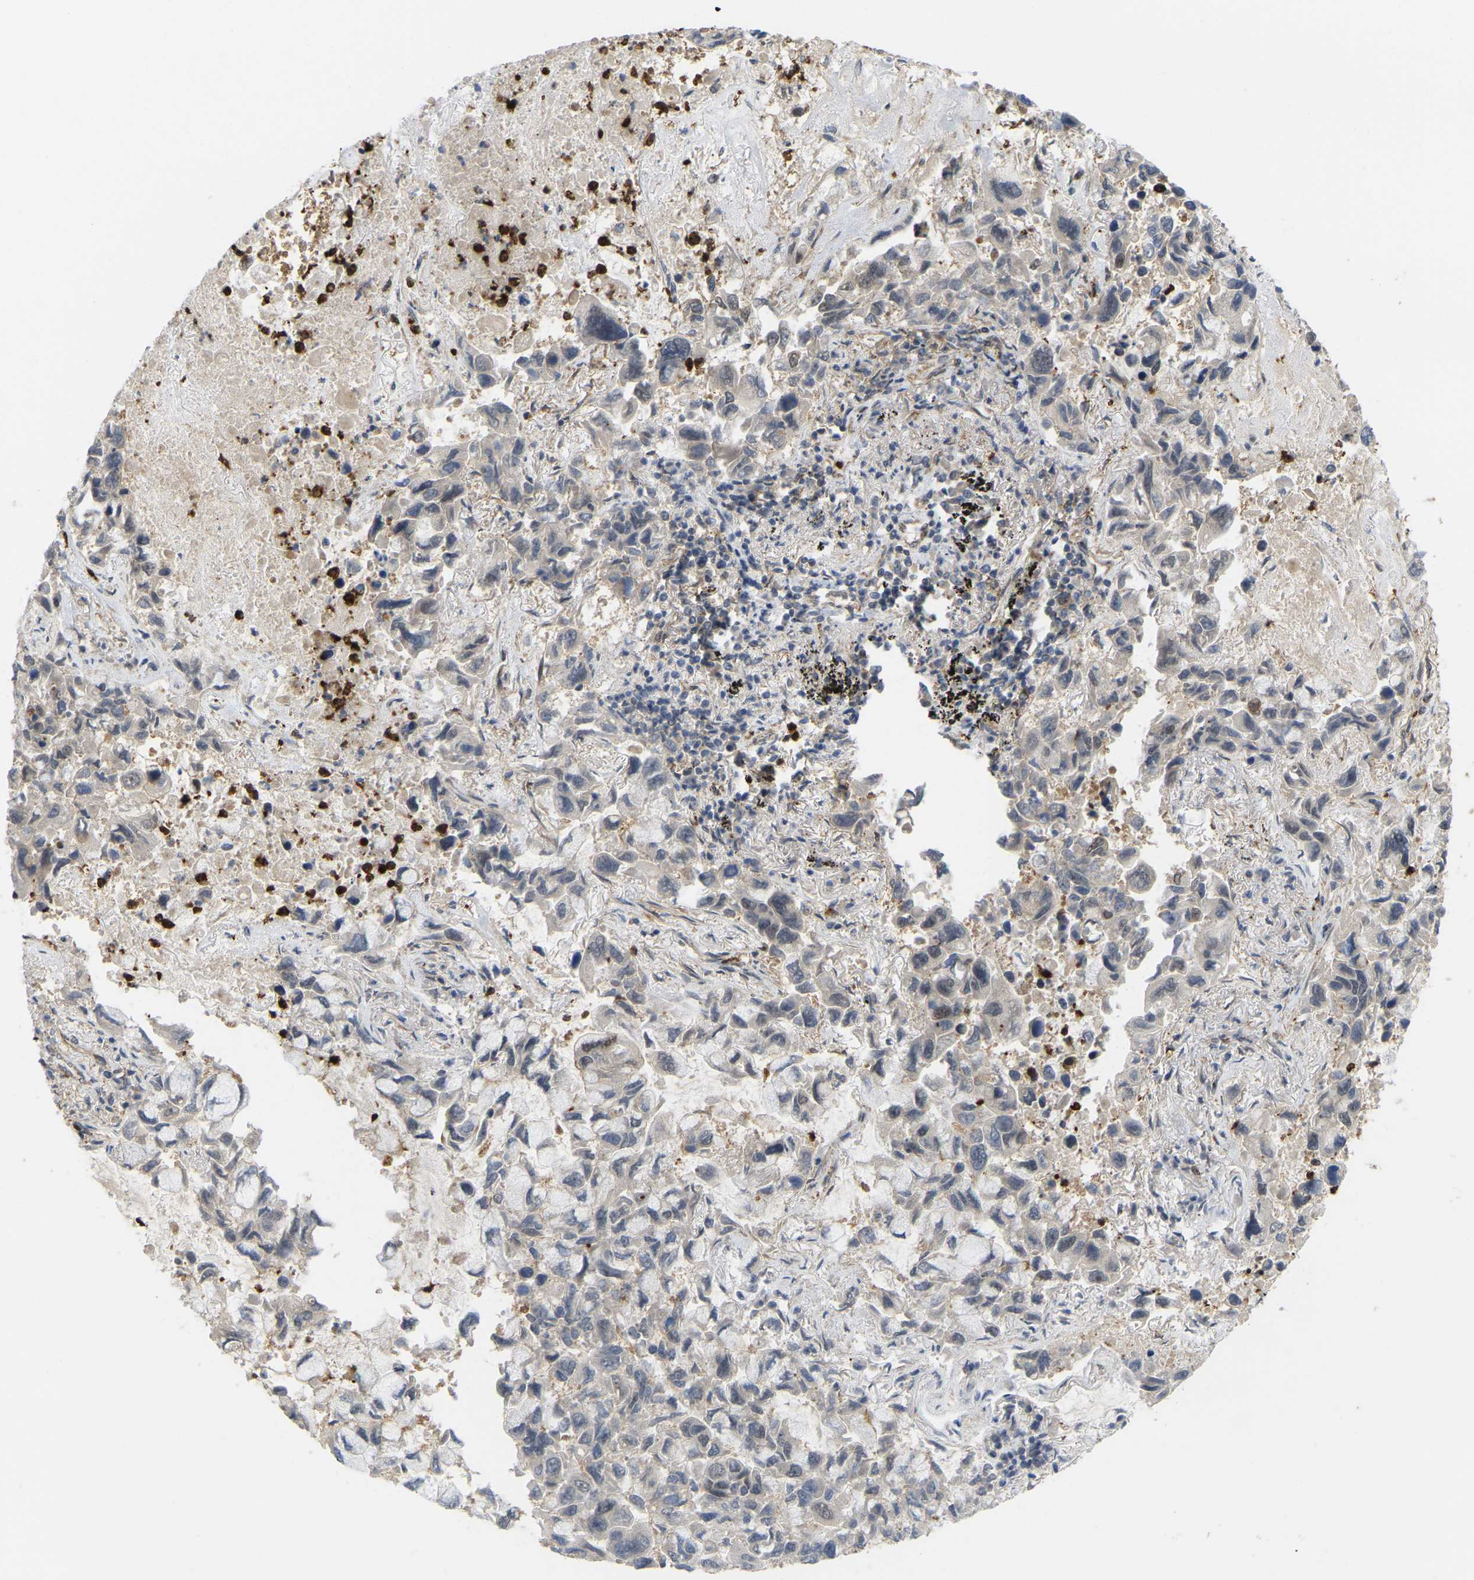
{"staining": {"intensity": "negative", "quantity": "none", "location": "none"}, "tissue": "lung cancer", "cell_type": "Tumor cells", "image_type": "cancer", "snomed": [{"axis": "morphology", "description": "Adenocarcinoma, NOS"}, {"axis": "topography", "description": "Lung"}], "caption": "Immunohistochemistry image of human lung adenocarcinoma stained for a protein (brown), which displays no positivity in tumor cells.", "gene": "SERPINB5", "patient": {"sex": "male", "age": 64}}